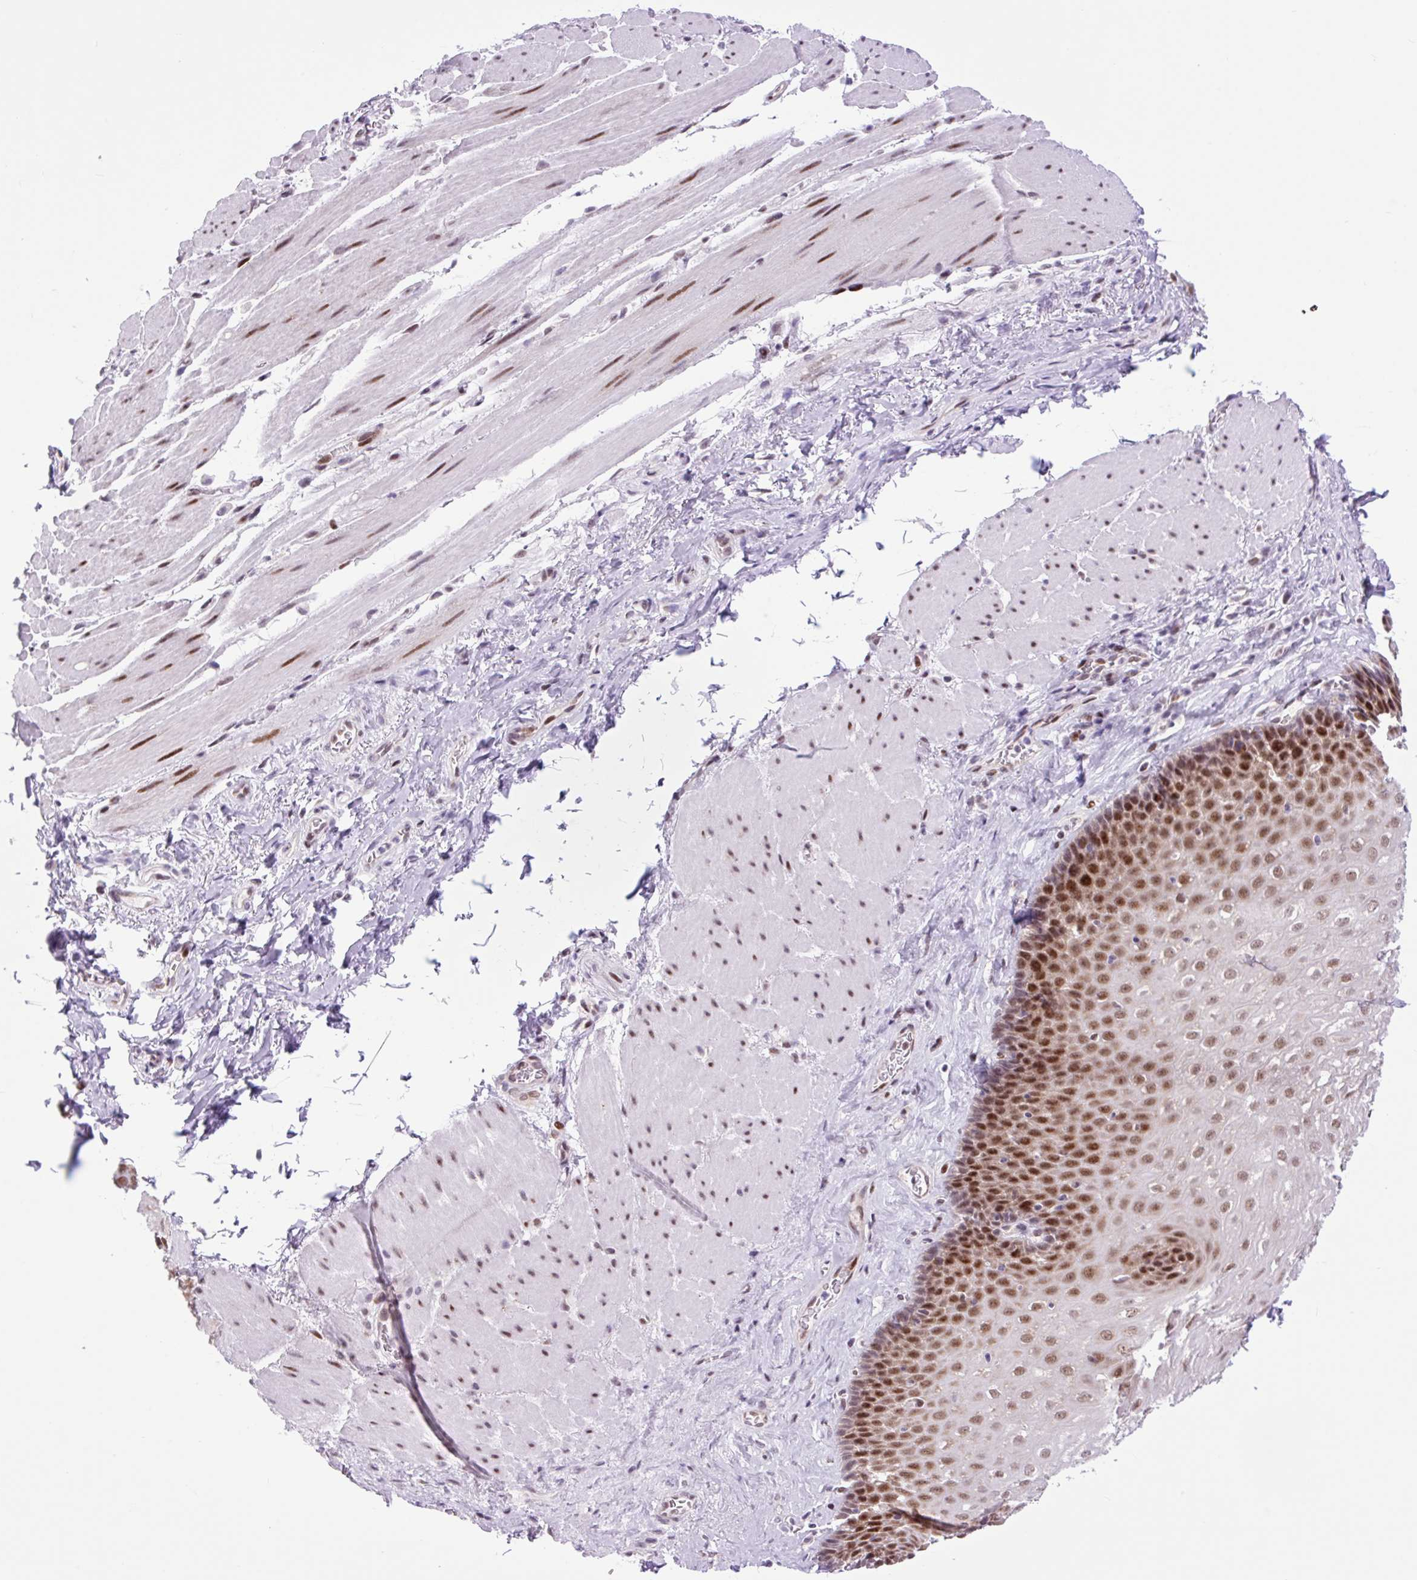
{"staining": {"intensity": "moderate", "quantity": ">75%", "location": "nuclear"}, "tissue": "esophagus", "cell_type": "Squamous epithelial cells", "image_type": "normal", "snomed": [{"axis": "morphology", "description": "Normal tissue, NOS"}, {"axis": "topography", "description": "Esophagus"}], "caption": "An image showing moderate nuclear staining in approximately >75% of squamous epithelial cells in benign esophagus, as visualized by brown immunohistochemical staining.", "gene": "CLK2", "patient": {"sex": "female", "age": 66}}